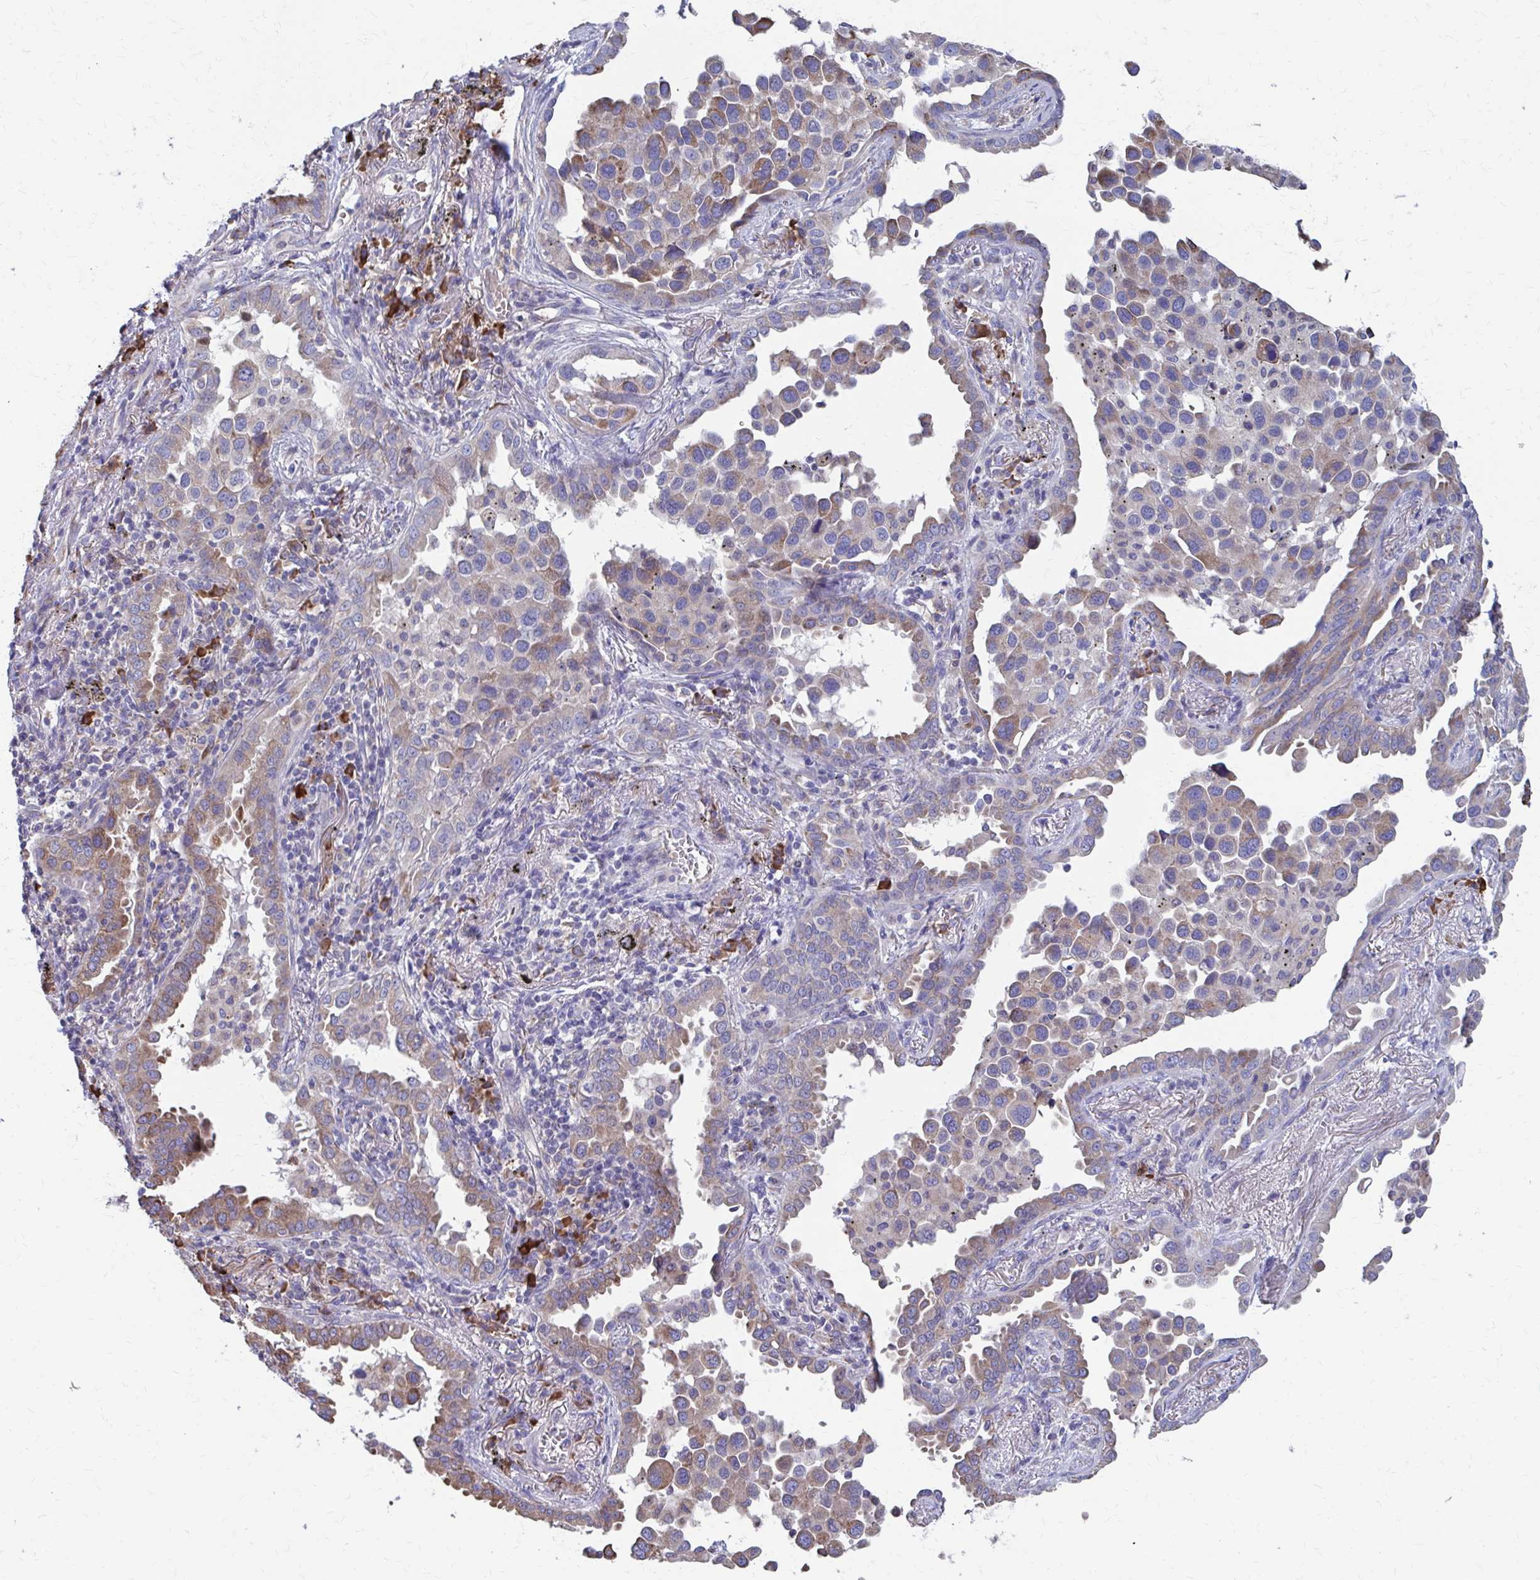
{"staining": {"intensity": "weak", "quantity": ">75%", "location": "cytoplasmic/membranous"}, "tissue": "lung cancer", "cell_type": "Tumor cells", "image_type": "cancer", "snomed": [{"axis": "morphology", "description": "Adenocarcinoma, NOS"}, {"axis": "topography", "description": "Lung"}], "caption": "The photomicrograph shows immunohistochemical staining of lung cancer (adenocarcinoma). There is weak cytoplasmic/membranous staining is identified in approximately >75% of tumor cells.", "gene": "FKBP2", "patient": {"sex": "male", "age": 67}}